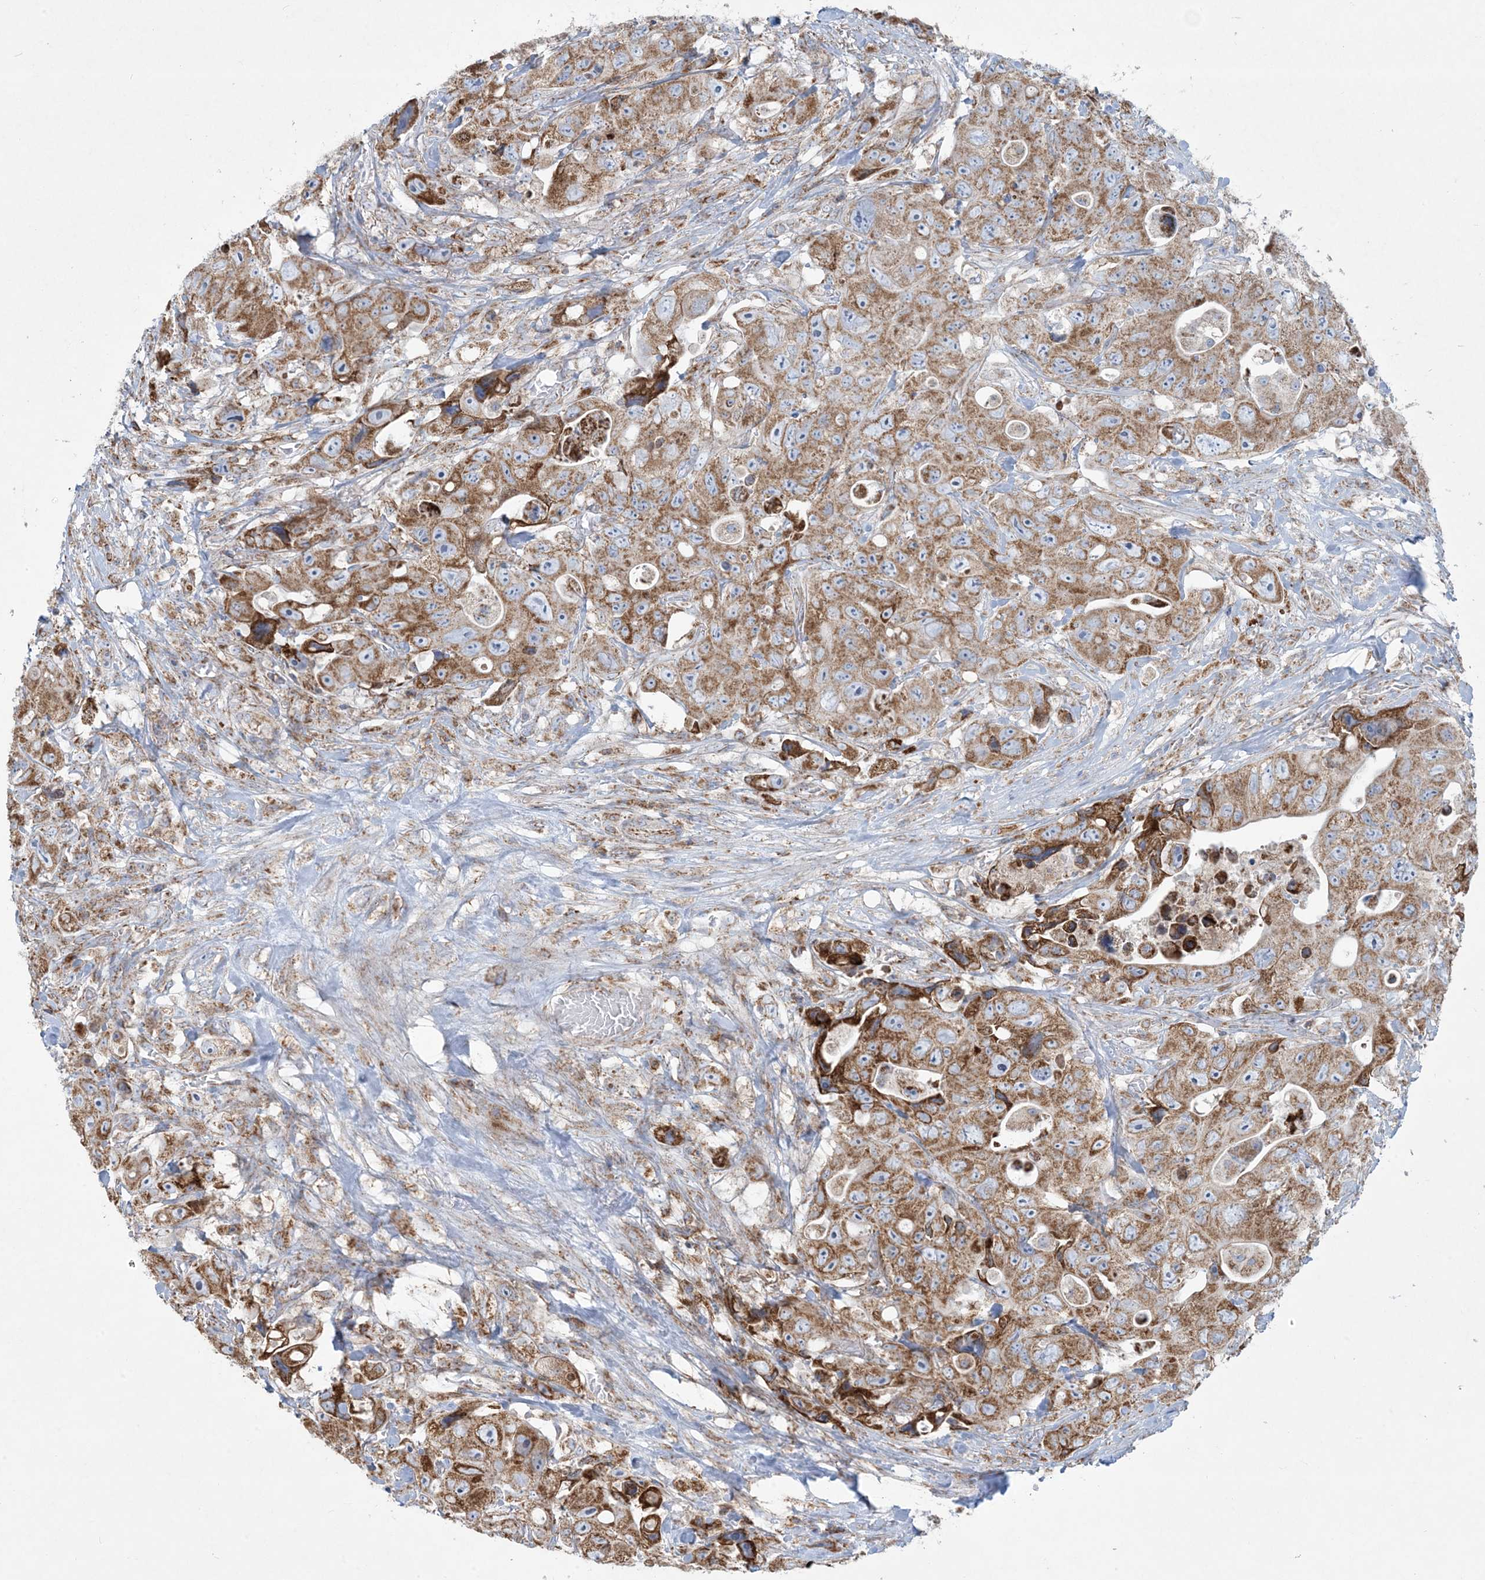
{"staining": {"intensity": "moderate", "quantity": ">75%", "location": "cytoplasmic/membranous"}, "tissue": "colorectal cancer", "cell_type": "Tumor cells", "image_type": "cancer", "snomed": [{"axis": "morphology", "description": "Adenocarcinoma, NOS"}, {"axis": "topography", "description": "Colon"}], "caption": "Moderate cytoplasmic/membranous positivity for a protein is identified in about >75% of tumor cells of colorectal cancer (adenocarcinoma) using immunohistochemistry (IHC).", "gene": "BEND4", "patient": {"sex": "female", "age": 46}}